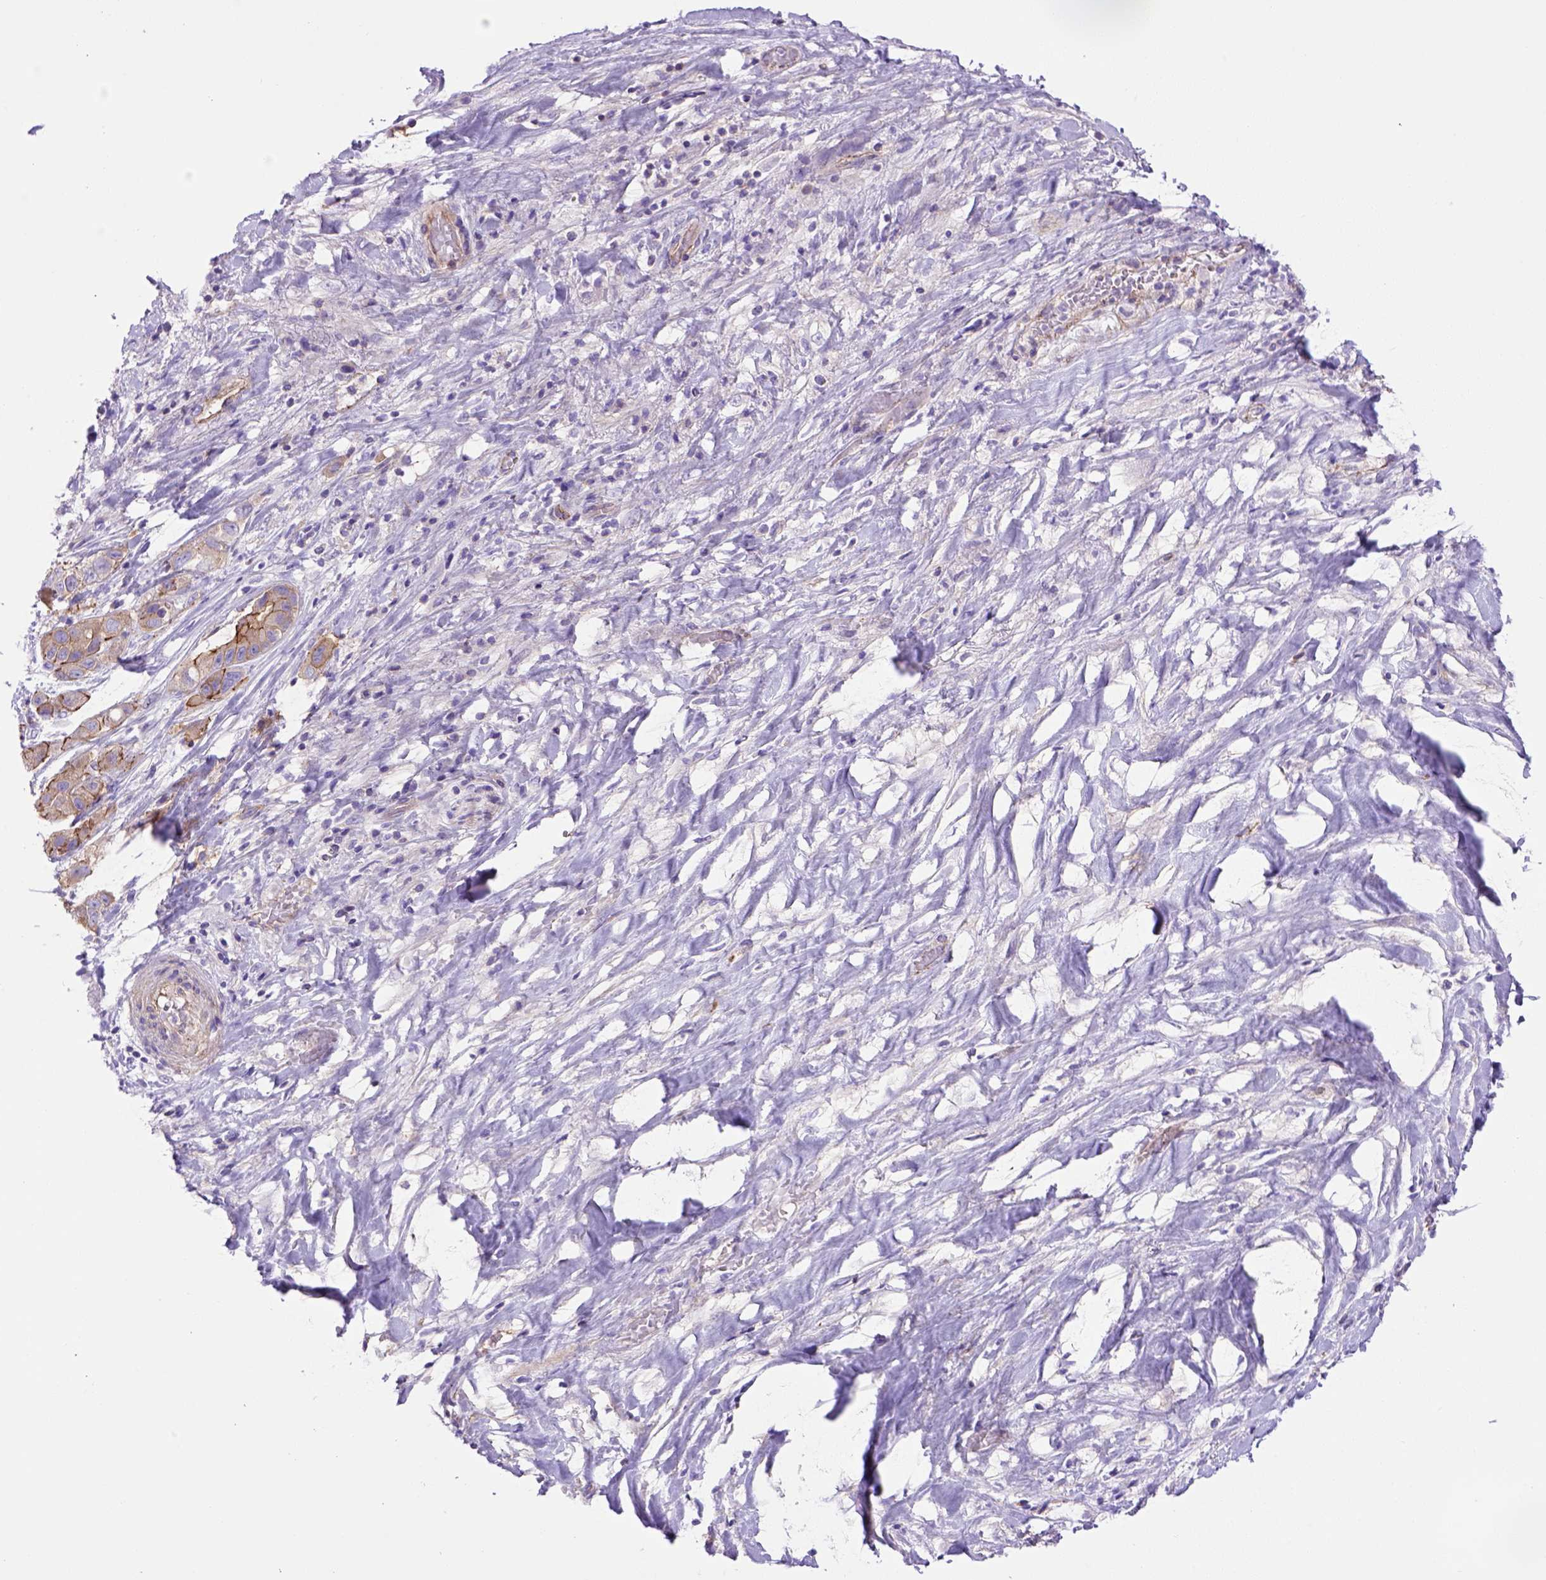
{"staining": {"intensity": "strong", "quantity": "<25%", "location": "cytoplasmic/membranous"}, "tissue": "liver cancer", "cell_type": "Tumor cells", "image_type": "cancer", "snomed": [{"axis": "morphology", "description": "Cholangiocarcinoma"}, {"axis": "topography", "description": "Liver"}], "caption": "Immunohistochemical staining of liver cancer (cholangiocarcinoma) shows strong cytoplasmic/membranous protein positivity in about <25% of tumor cells.", "gene": "PEX12", "patient": {"sex": "female", "age": 52}}